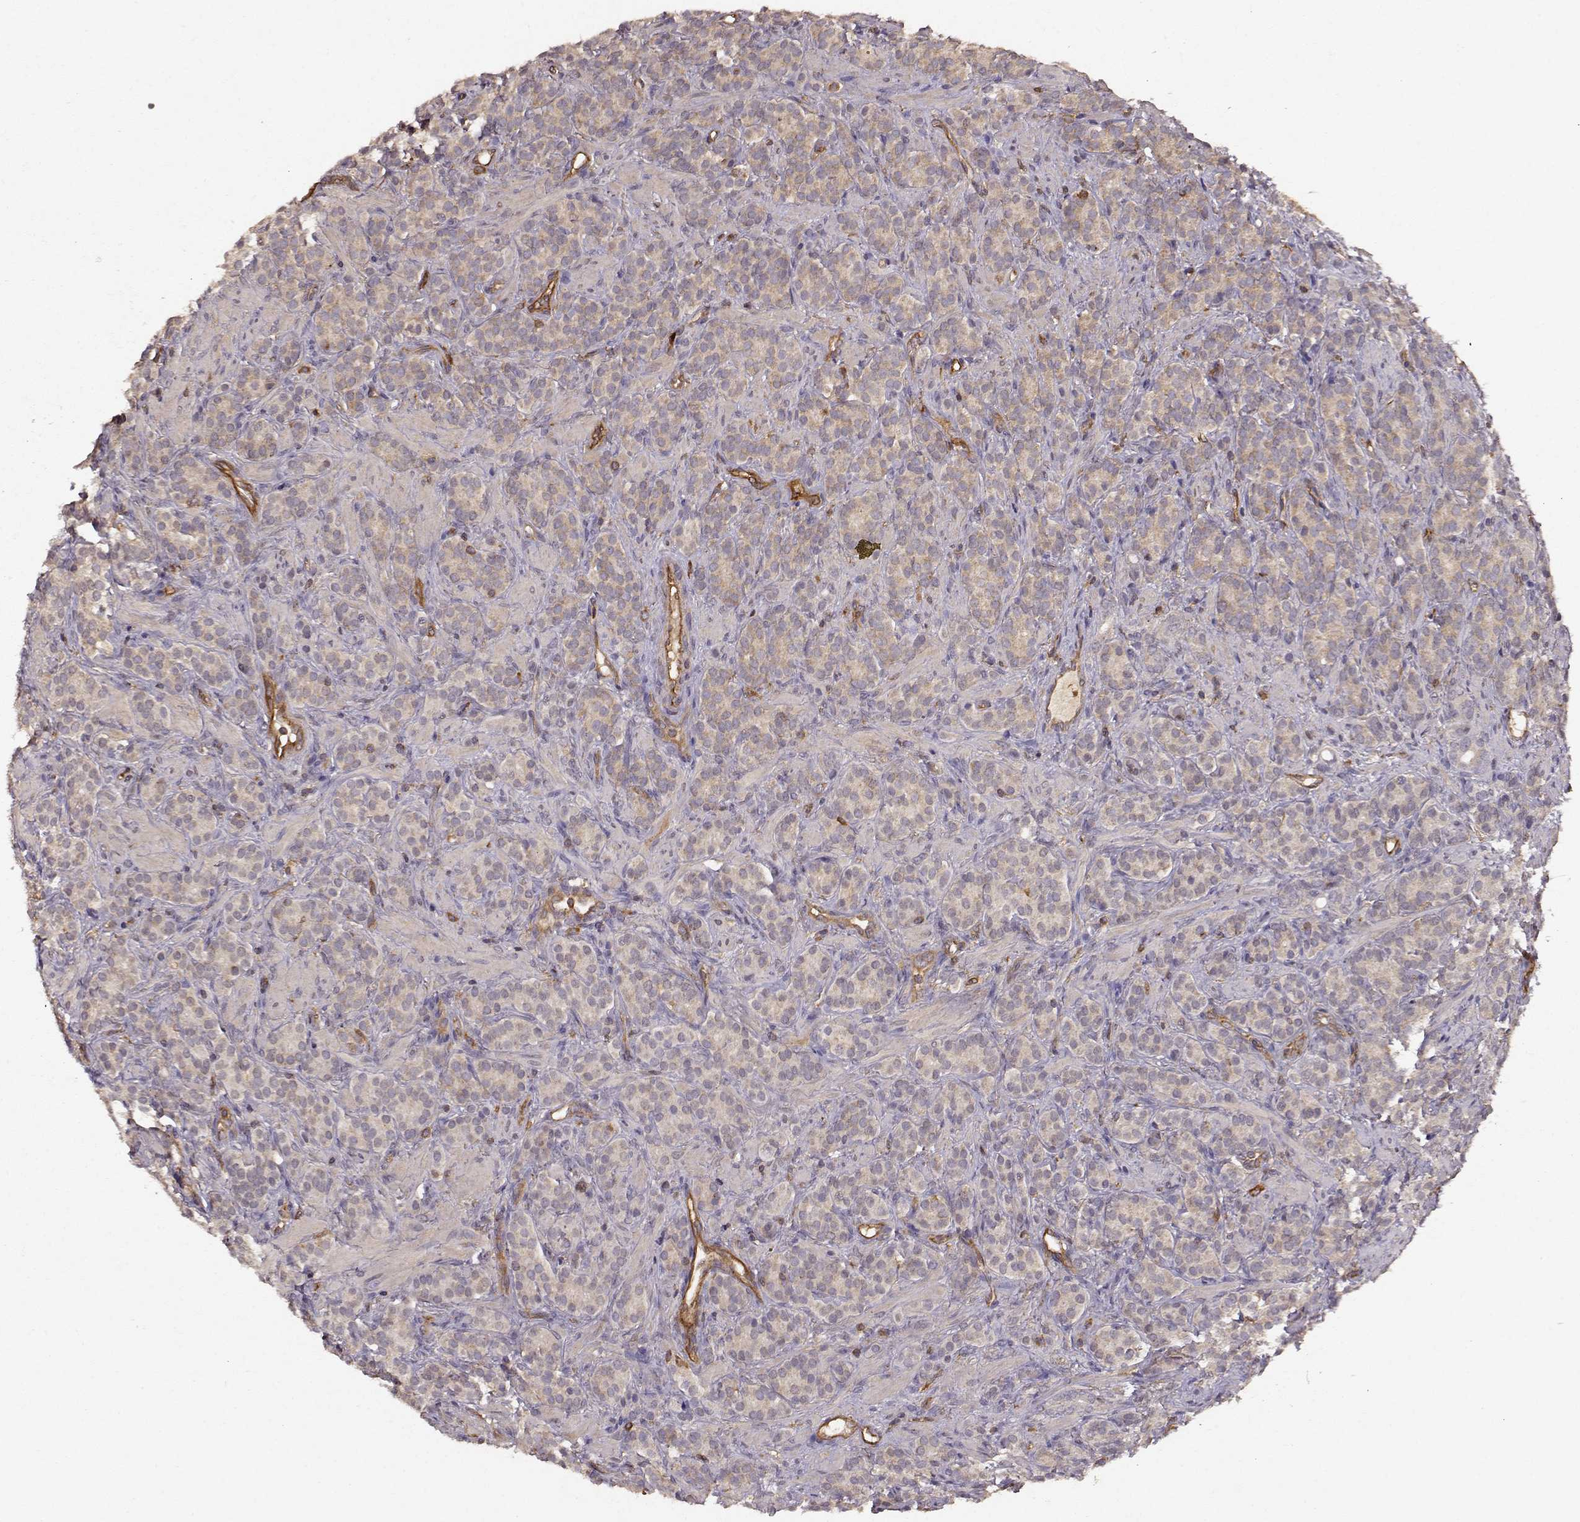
{"staining": {"intensity": "weak", "quantity": ">75%", "location": "cytoplasmic/membranous"}, "tissue": "prostate cancer", "cell_type": "Tumor cells", "image_type": "cancer", "snomed": [{"axis": "morphology", "description": "Adenocarcinoma, High grade"}, {"axis": "topography", "description": "Prostate"}], "caption": "About >75% of tumor cells in human prostate cancer (high-grade adenocarcinoma) demonstrate weak cytoplasmic/membranous protein positivity as visualized by brown immunohistochemical staining.", "gene": "ARHGEF2", "patient": {"sex": "male", "age": 84}}